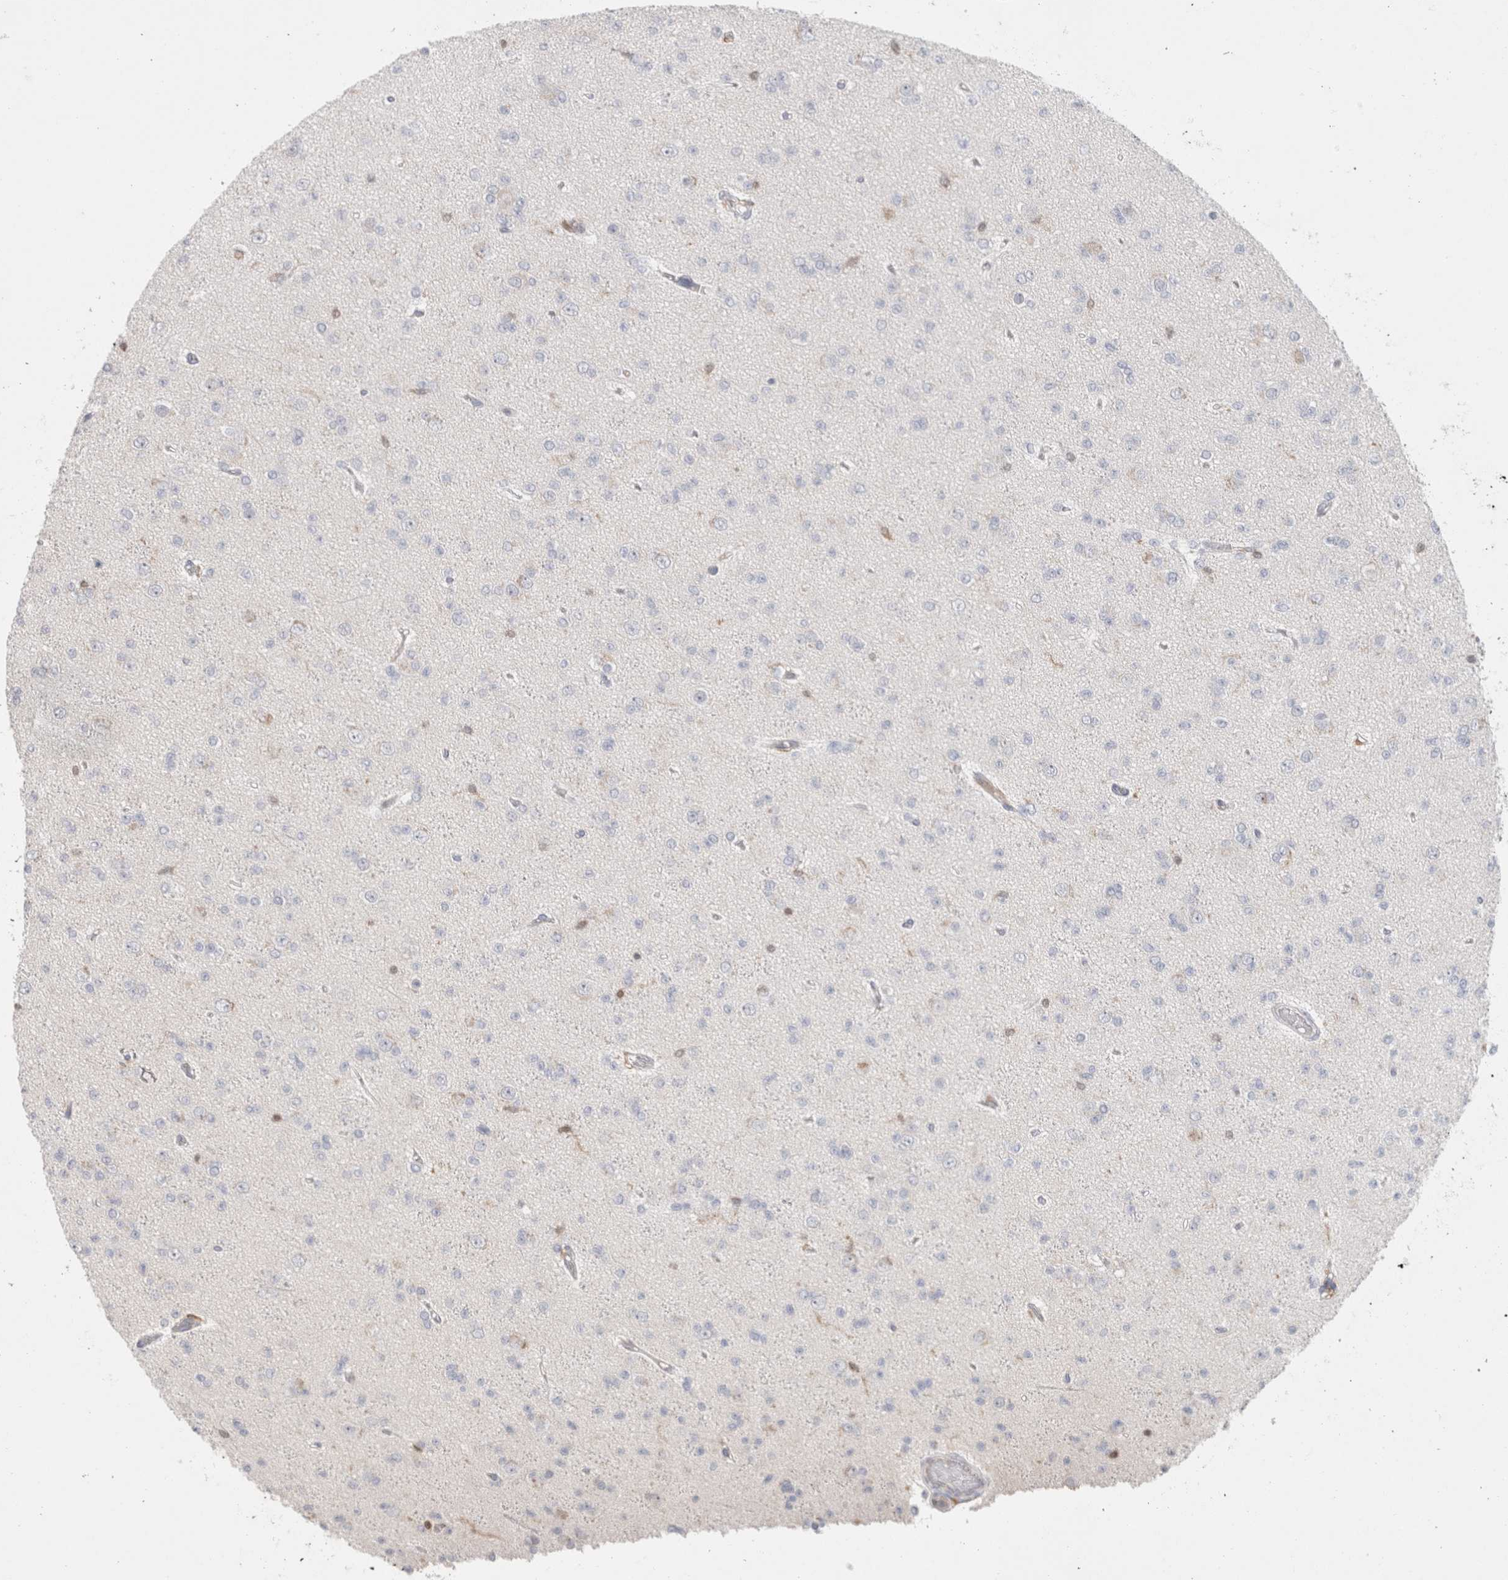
{"staining": {"intensity": "negative", "quantity": "none", "location": "none"}, "tissue": "glioma", "cell_type": "Tumor cells", "image_type": "cancer", "snomed": [{"axis": "morphology", "description": "Glioma, malignant, Low grade"}, {"axis": "topography", "description": "Brain"}], "caption": "IHC histopathology image of human glioma stained for a protein (brown), which shows no staining in tumor cells.", "gene": "HPGDS", "patient": {"sex": "female", "age": 22}}